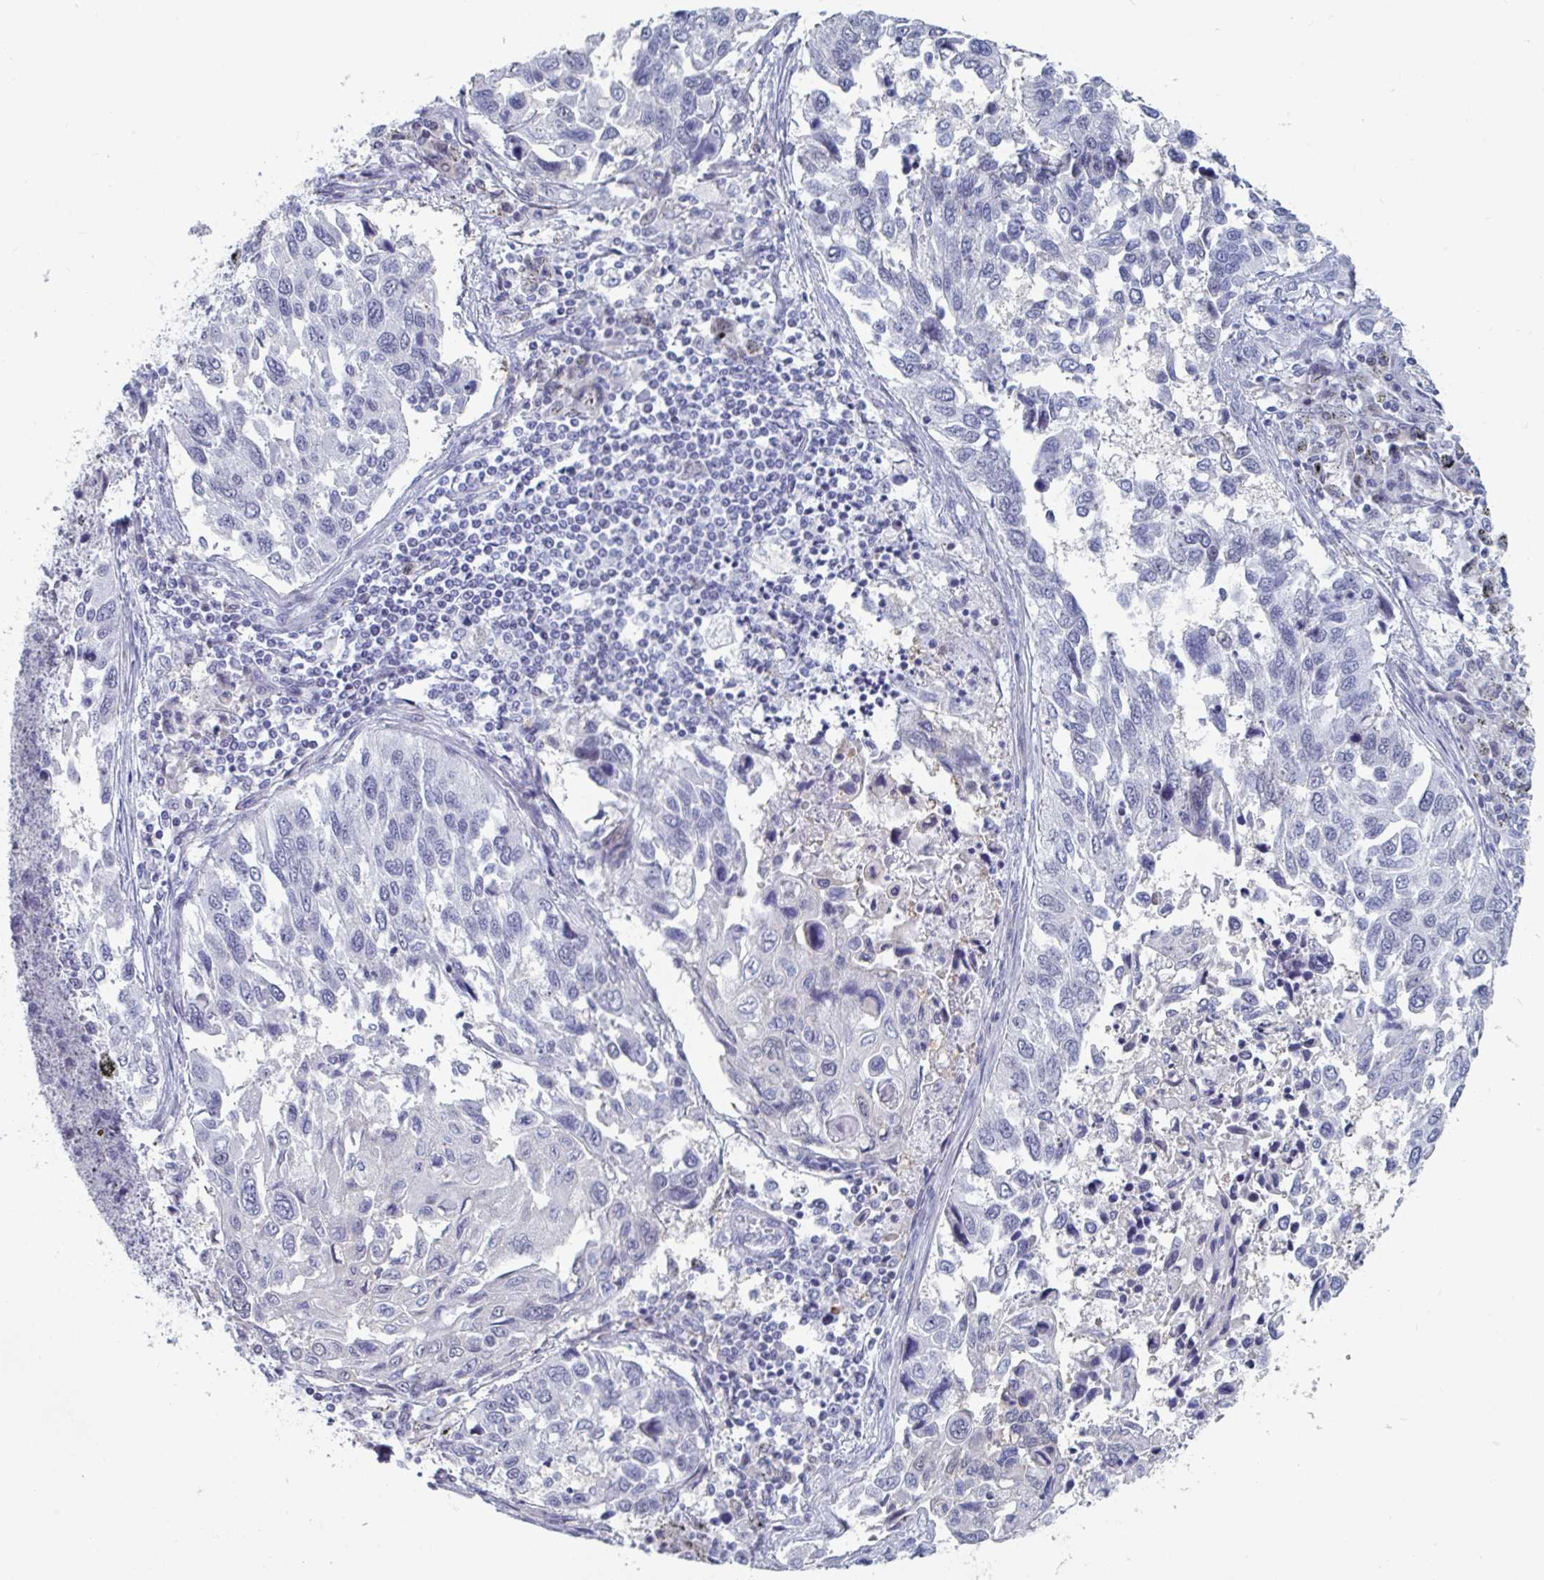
{"staining": {"intensity": "negative", "quantity": "none", "location": "none"}, "tissue": "lung cancer", "cell_type": "Tumor cells", "image_type": "cancer", "snomed": [{"axis": "morphology", "description": "Squamous cell carcinoma, NOS"}, {"axis": "topography", "description": "Lung"}], "caption": "DAB (3,3'-diaminobenzidine) immunohistochemical staining of lung squamous cell carcinoma demonstrates no significant positivity in tumor cells.", "gene": "FOXA1", "patient": {"sex": "male", "age": 62}}